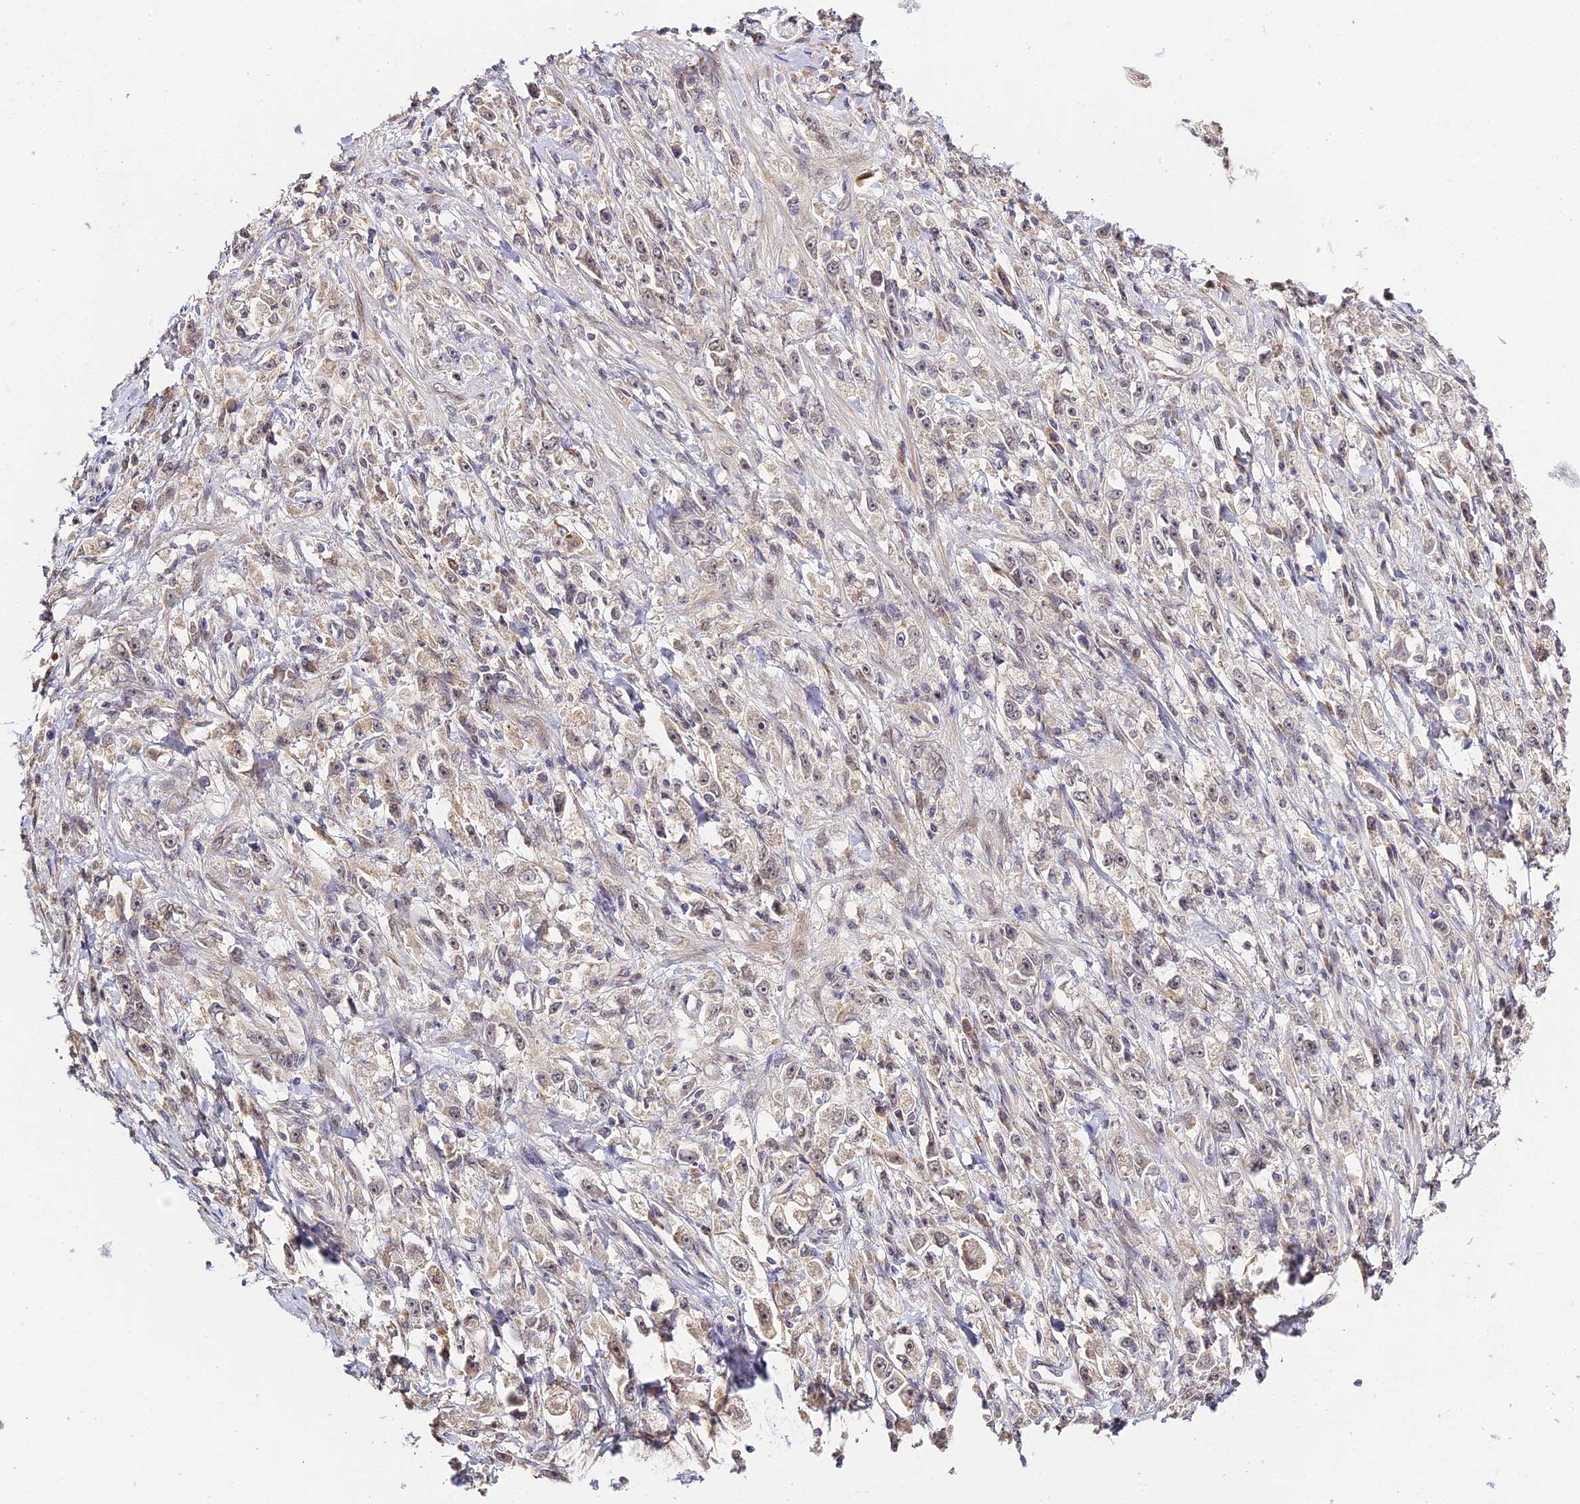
{"staining": {"intensity": "negative", "quantity": "none", "location": "none"}, "tissue": "stomach cancer", "cell_type": "Tumor cells", "image_type": "cancer", "snomed": [{"axis": "morphology", "description": "Adenocarcinoma, NOS"}, {"axis": "topography", "description": "Stomach"}], "caption": "IHC of human stomach cancer (adenocarcinoma) displays no staining in tumor cells.", "gene": "IMPACT", "patient": {"sex": "female", "age": 59}}